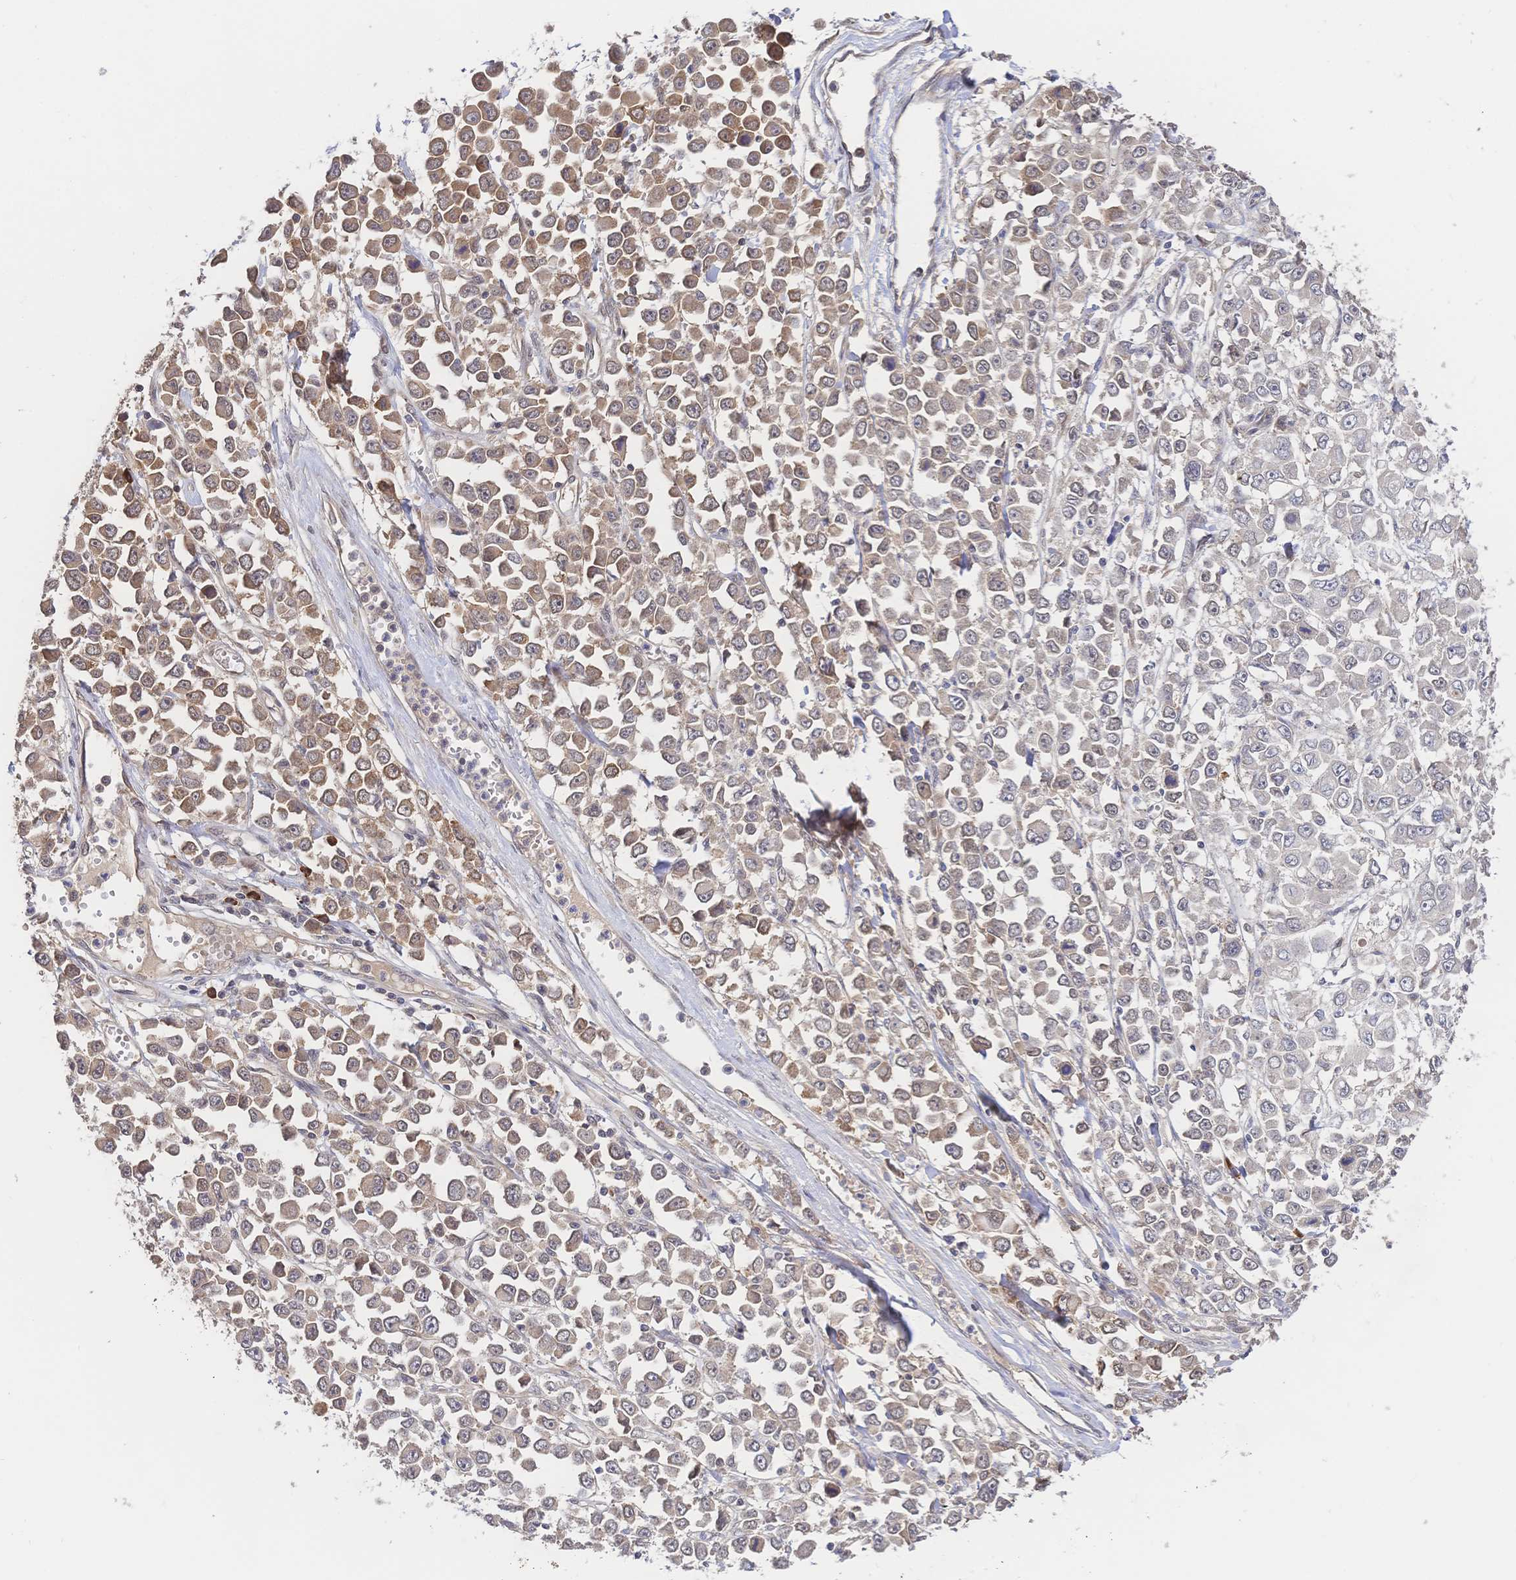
{"staining": {"intensity": "weak", "quantity": "25%-75%", "location": "cytoplasmic/membranous"}, "tissue": "stomach cancer", "cell_type": "Tumor cells", "image_type": "cancer", "snomed": [{"axis": "morphology", "description": "Adenocarcinoma, NOS"}, {"axis": "topography", "description": "Stomach, upper"}], "caption": "Adenocarcinoma (stomach) stained for a protein (brown) reveals weak cytoplasmic/membranous positive staining in approximately 25%-75% of tumor cells.", "gene": "LMO4", "patient": {"sex": "male", "age": 70}}